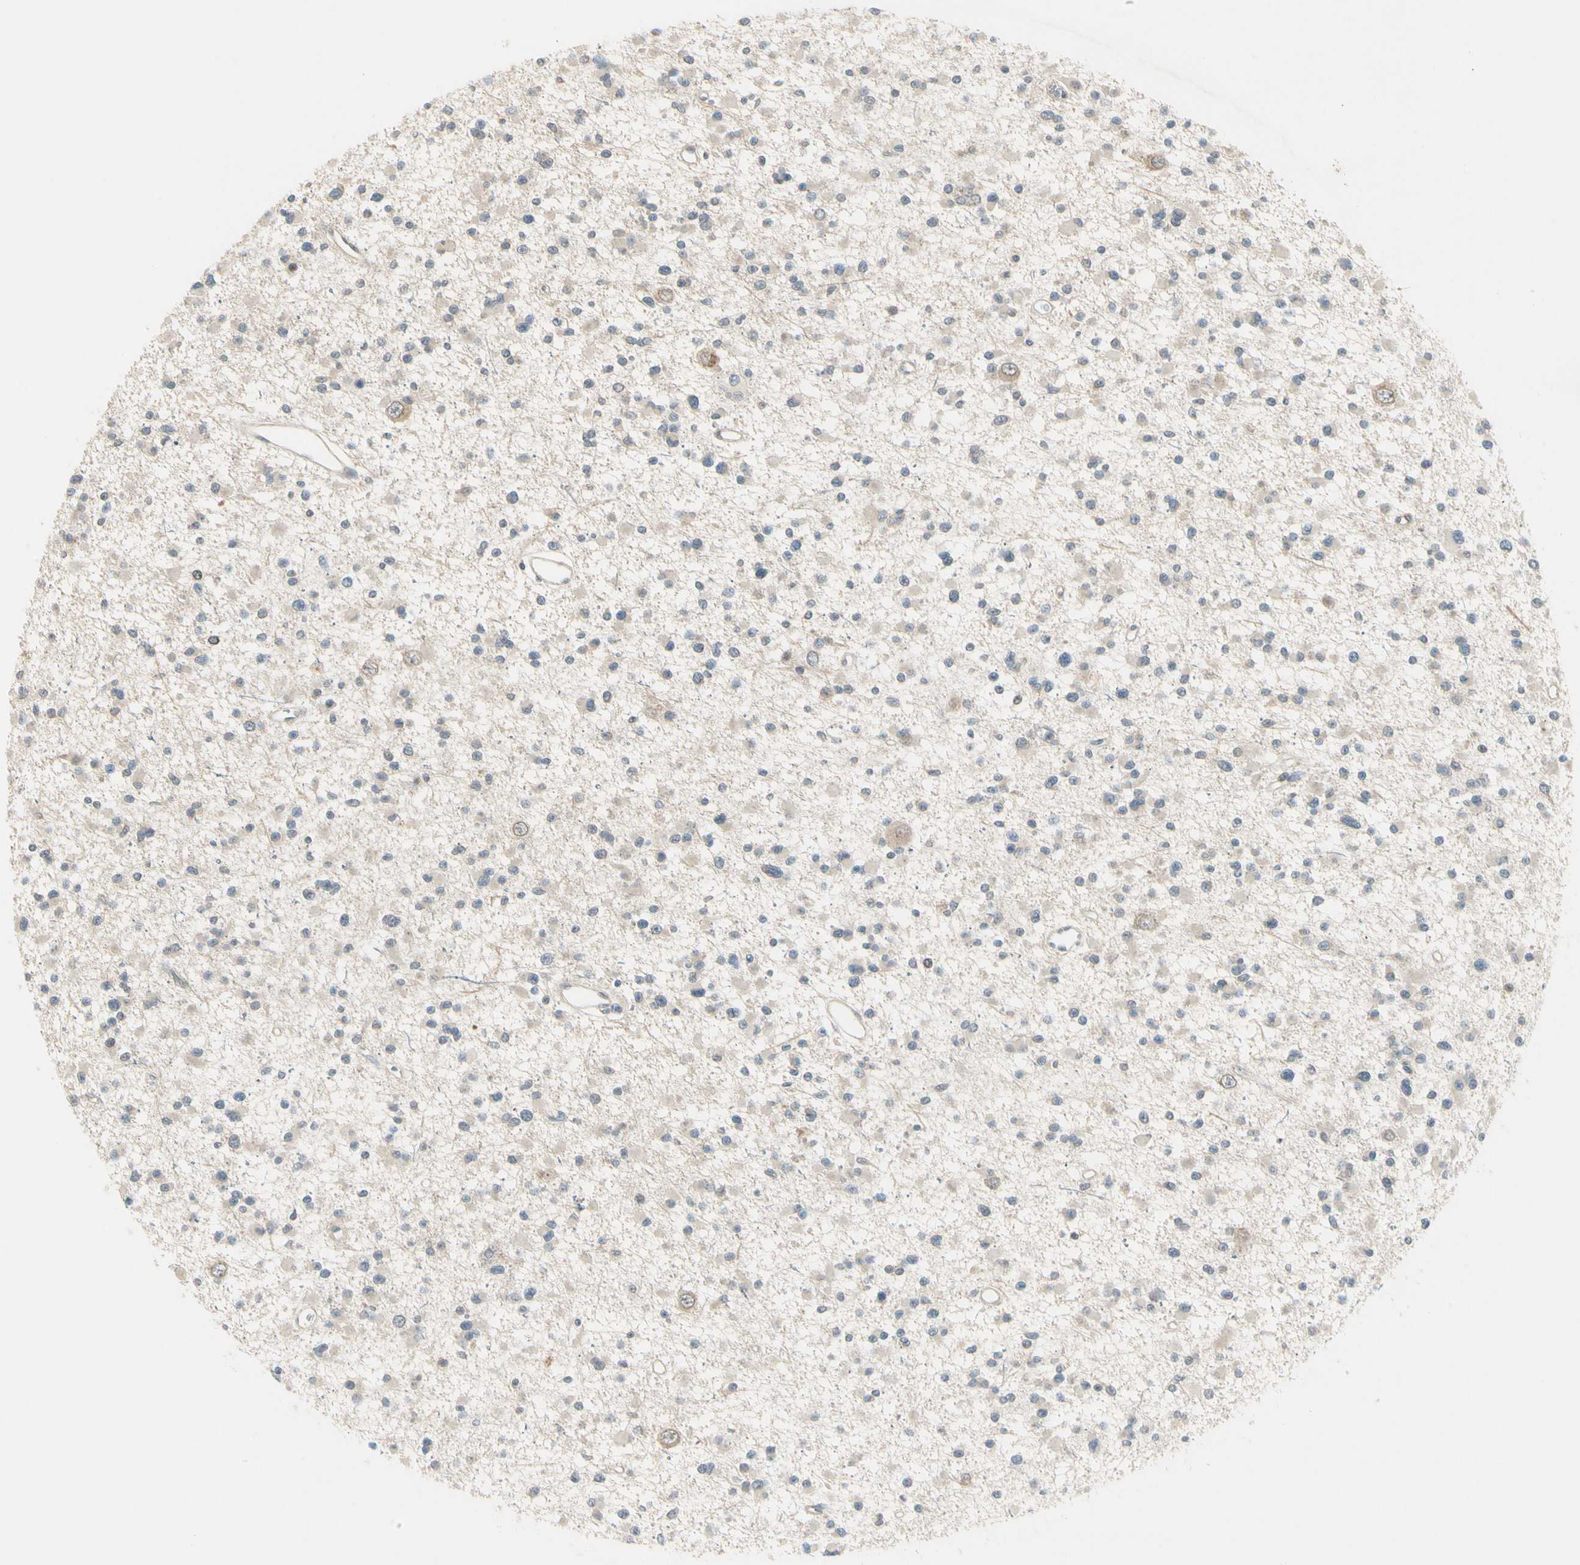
{"staining": {"intensity": "negative", "quantity": "none", "location": "none"}, "tissue": "glioma", "cell_type": "Tumor cells", "image_type": "cancer", "snomed": [{"axis": "morphology", "description": "Glioma, malignant, Low grade"}, {"axis": "topography", "description": "Brain"}], "caption": "An immunohistochemistry micrograph of glioma is shown. There is no staining in tumor cells of glioma.", "gene": "PCDHB15", "patient": {"sex": "female", "age": 22}}